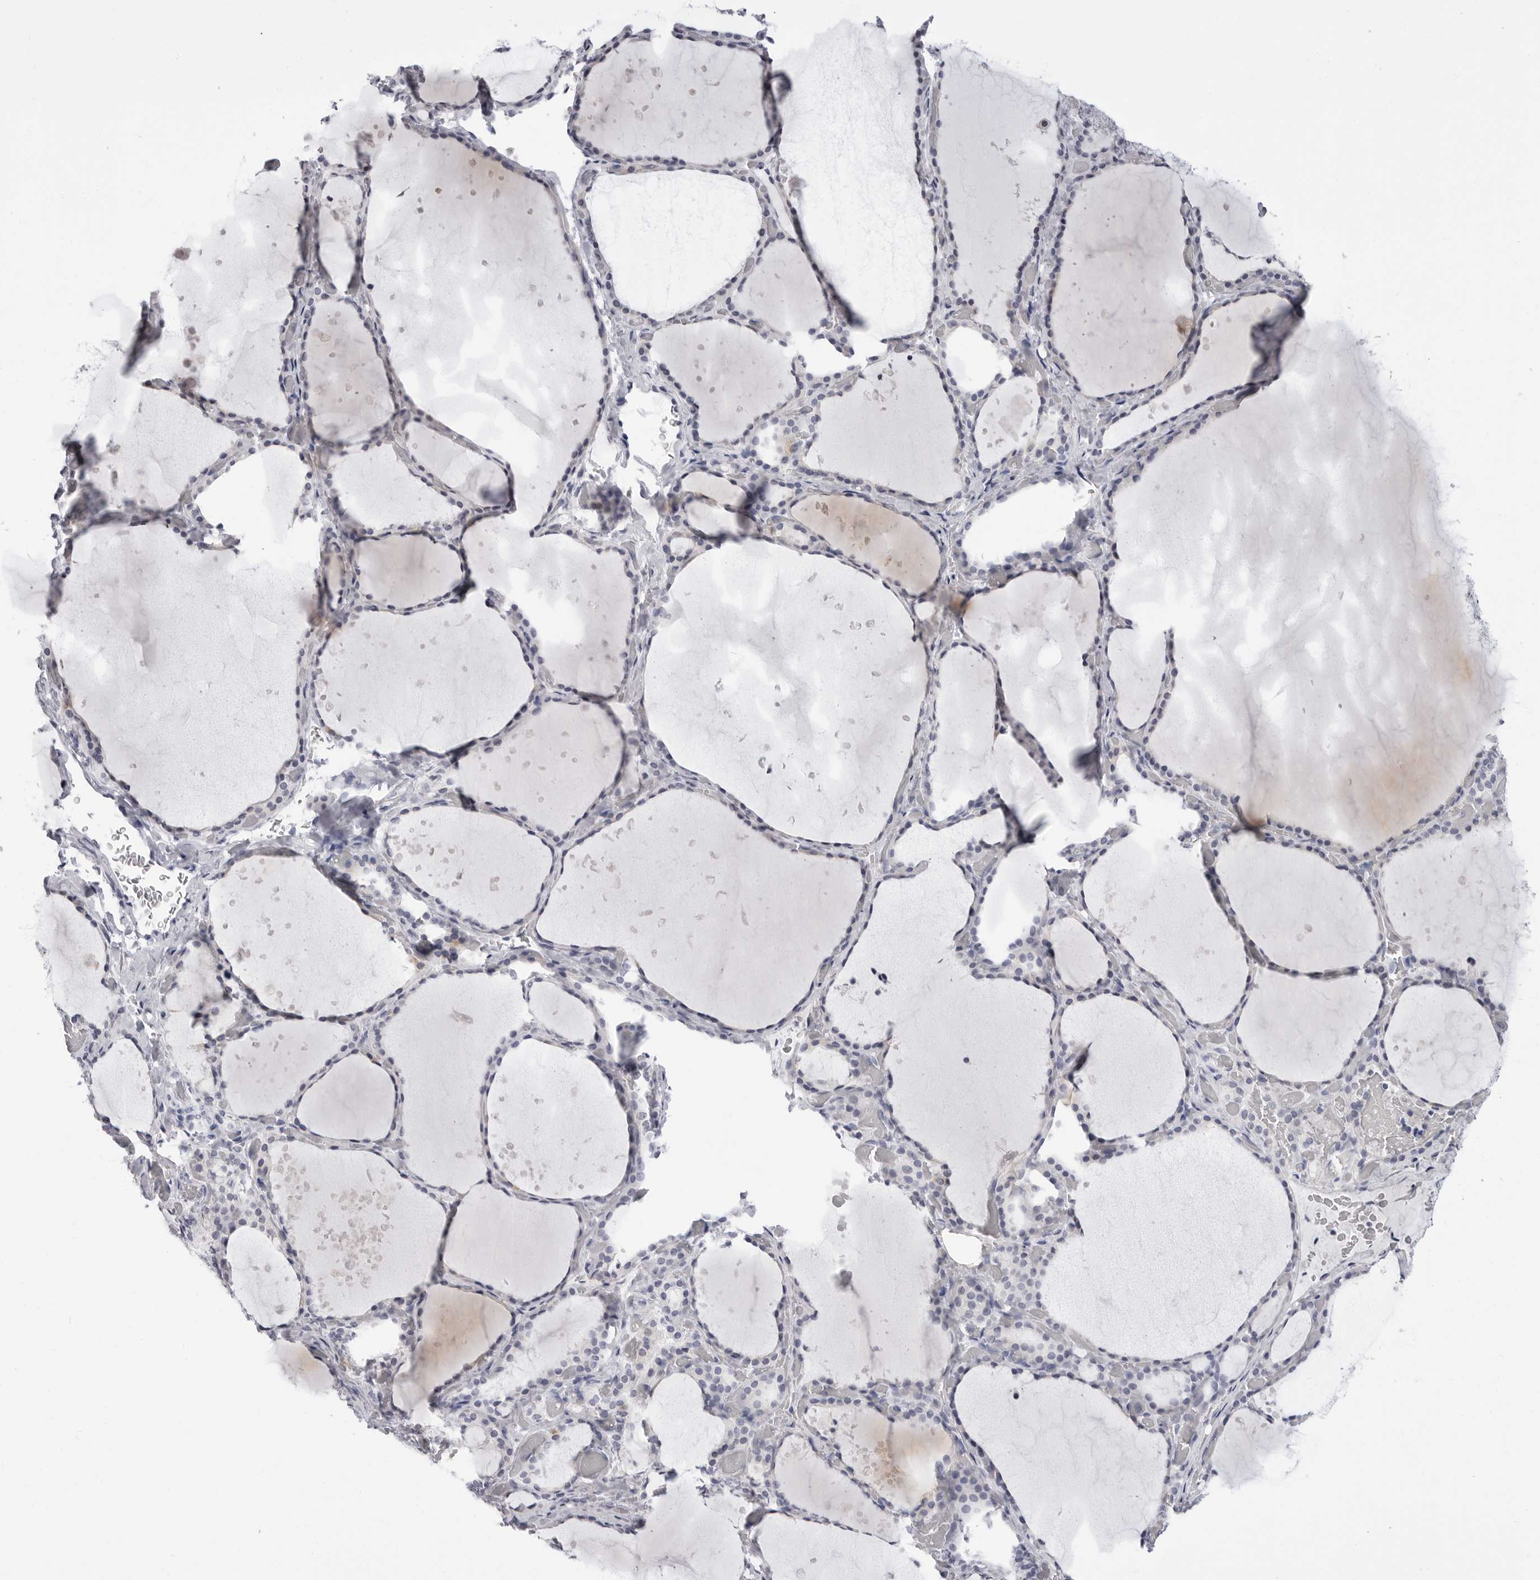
{"staining": {"intensity": "negative", "quantity": "none", "location": "none"}, "tissue": "thyroid gland", "cell_type": "Glandular cells", "image_type": "normal", "snomed": [{"axis": "morphology", "description": "Normal tissue, NOS"}, {"axis": "topography", "description": "Thyroid gland"}], "caption": "Glandular cells show no significant positivity in normal thyroid gland.", "gene": "ERICH3", "patient": {"sex": "female", "age": 44}}